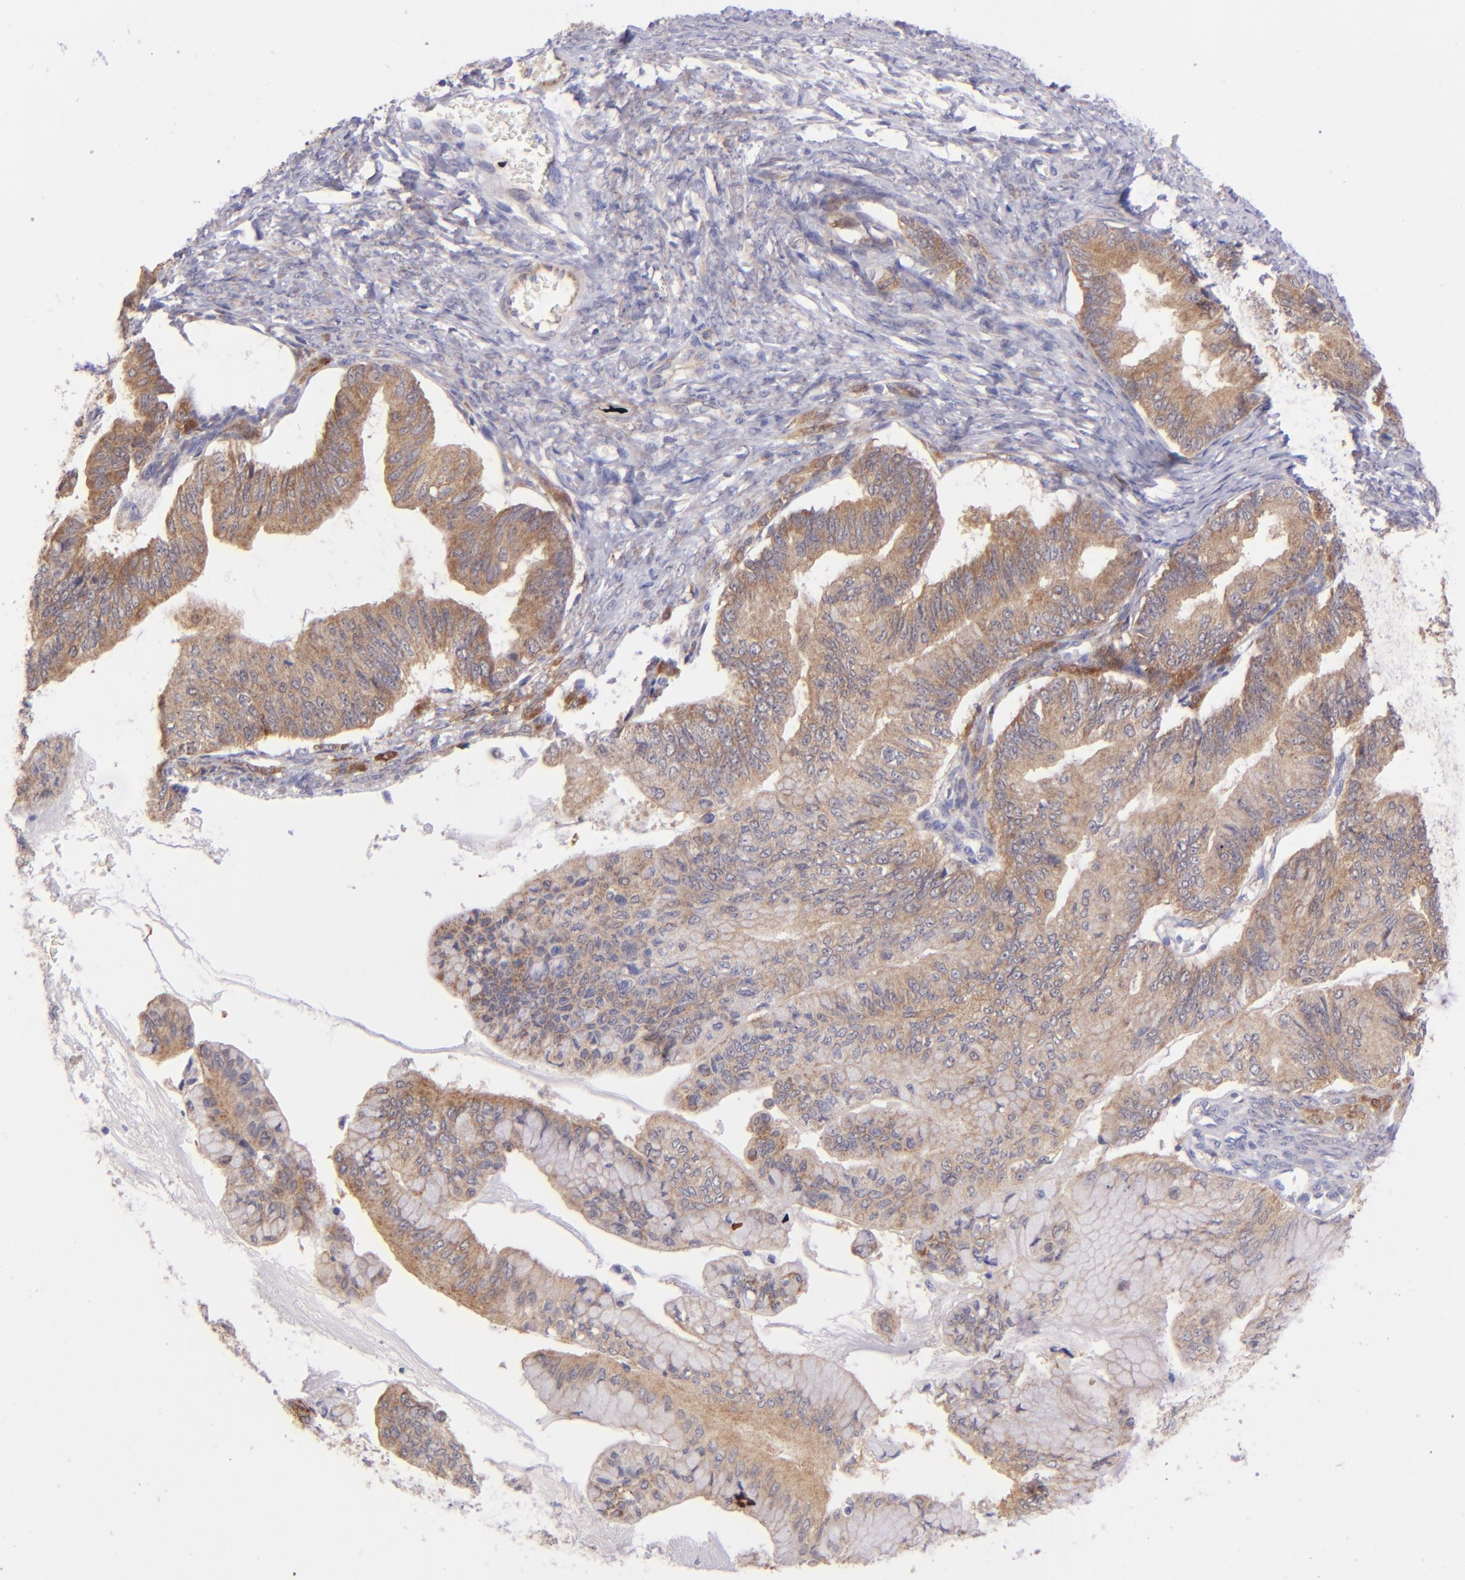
{"staining": {"intensity": "moderate", "quantity": ">75%", "location": "cytoplasmic/membranous"}, "tissue": "ovarian cancer", "cell_type": "Tumor cells", "image_type": "cancer", "snomed": [{"axis": "morphology", "description": "Cystadenocarcinoma, mucinous, NOS"}, {"axis": "topography", "description": "Ovary"}], "caption": "Protein positivity by immunohistochemistry (IHC) demonstrates moderate cytoplasmic/membranous staining in about >75% of tumor cells in ovarian cancer. Nuclei are stained in blue.", "gene": "SH2D4A", "patient": {"sex": "female", "age": 36}}